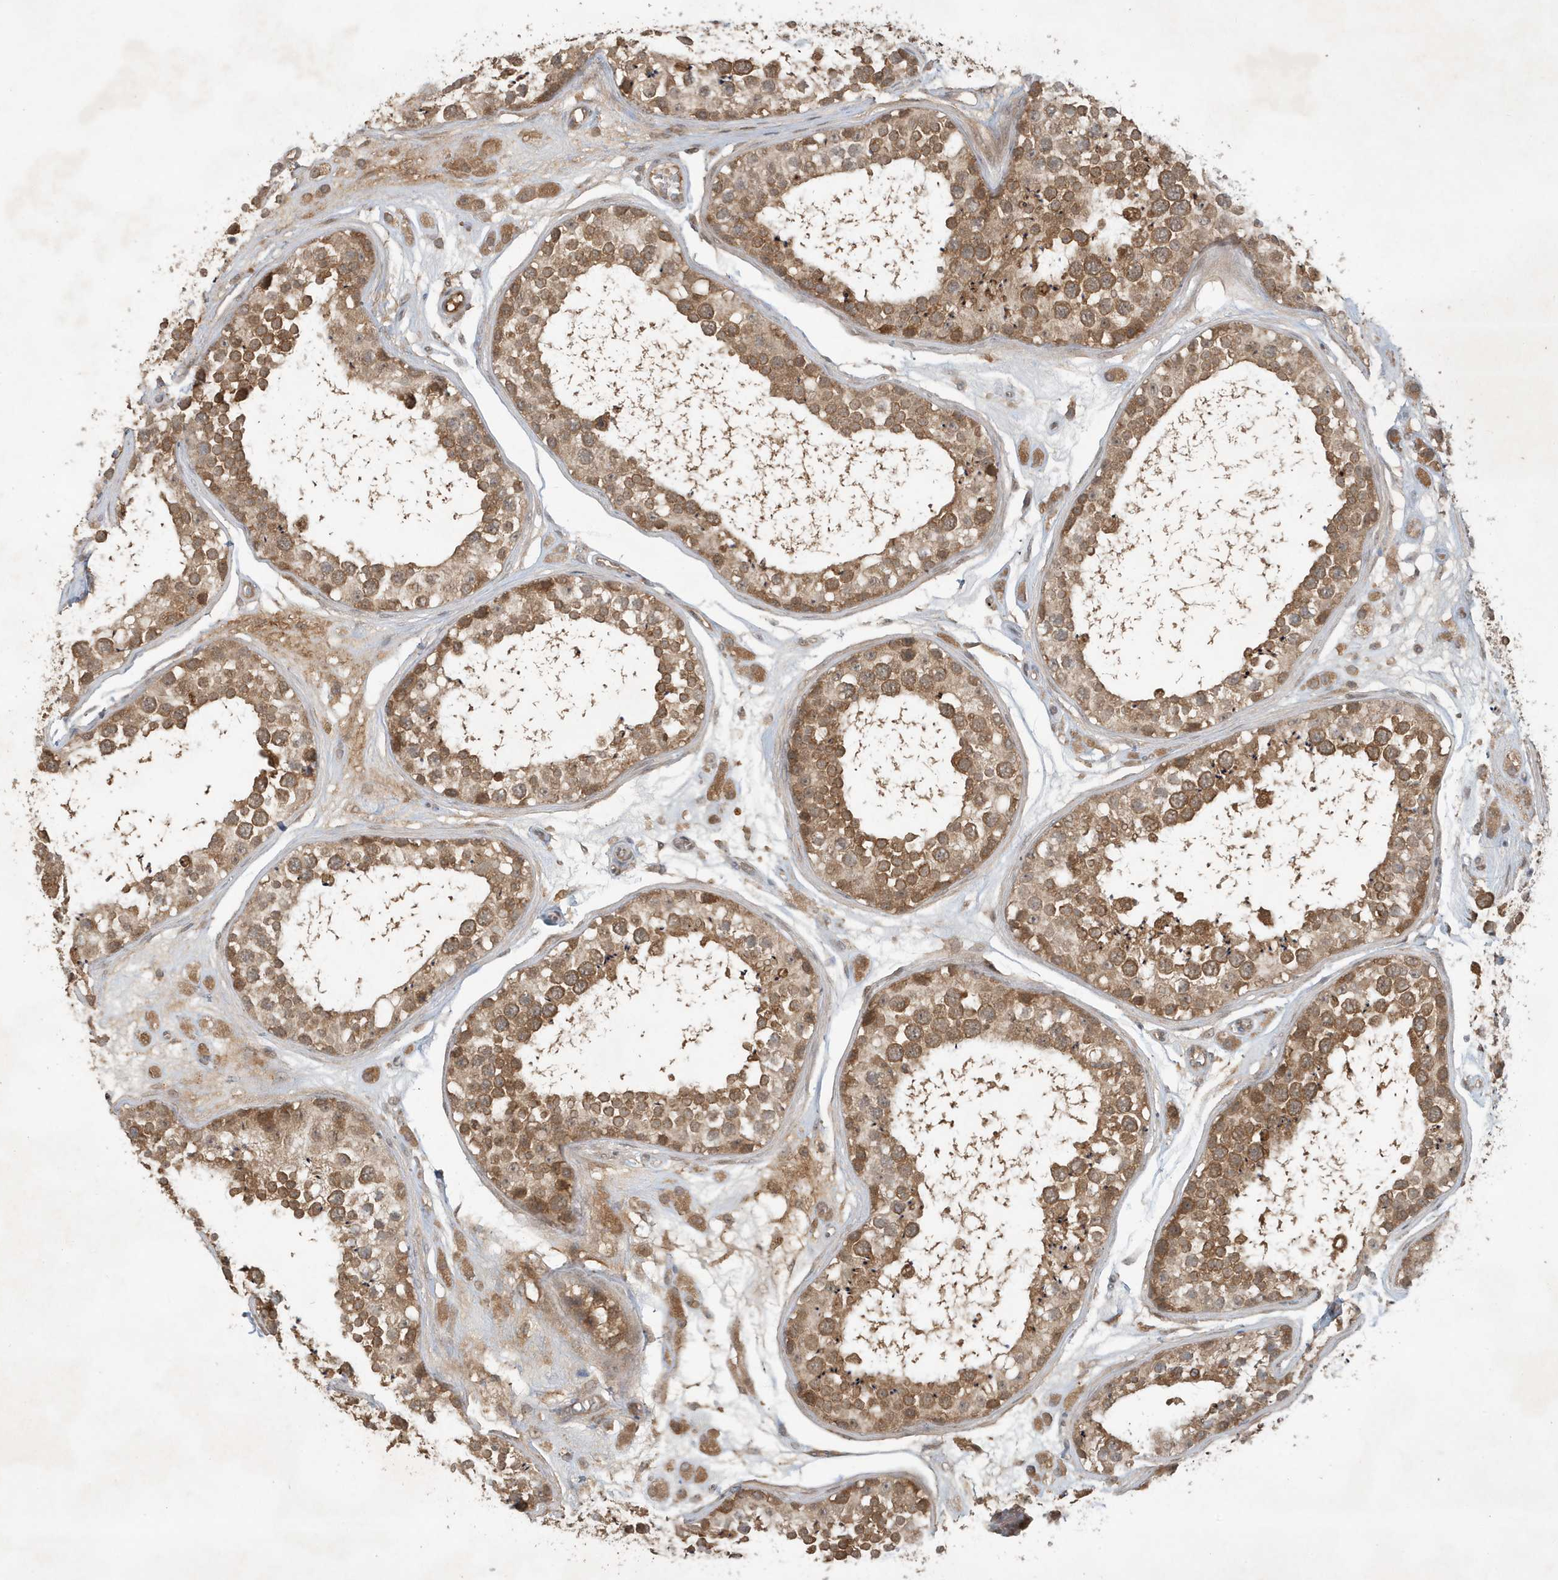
{"staining": {"intensity": "strong", "quantity": ">75%", "location": "cytoplasmic/membranous"}, "tissue": "testis", "cell_type": "Cells in seminiferous ducts", "image_type": "normal", "snomed": [{"axis": "morphology", "description": "Normal tissue, NOS"}, {"axis": "topography", "description": "Testis"}], "caption": "Immunohistochemistry photomicrograph of benign testis: testis stained using IHC shows high levels of strong protein expression localized specifically in the cytoplasmic/membranous of cells in seminiferous ducts, appearing as a cytoplasmic/membranous brown color.", "gene": "ABCB9", "patient": {"sex": "male", "age": 25}}